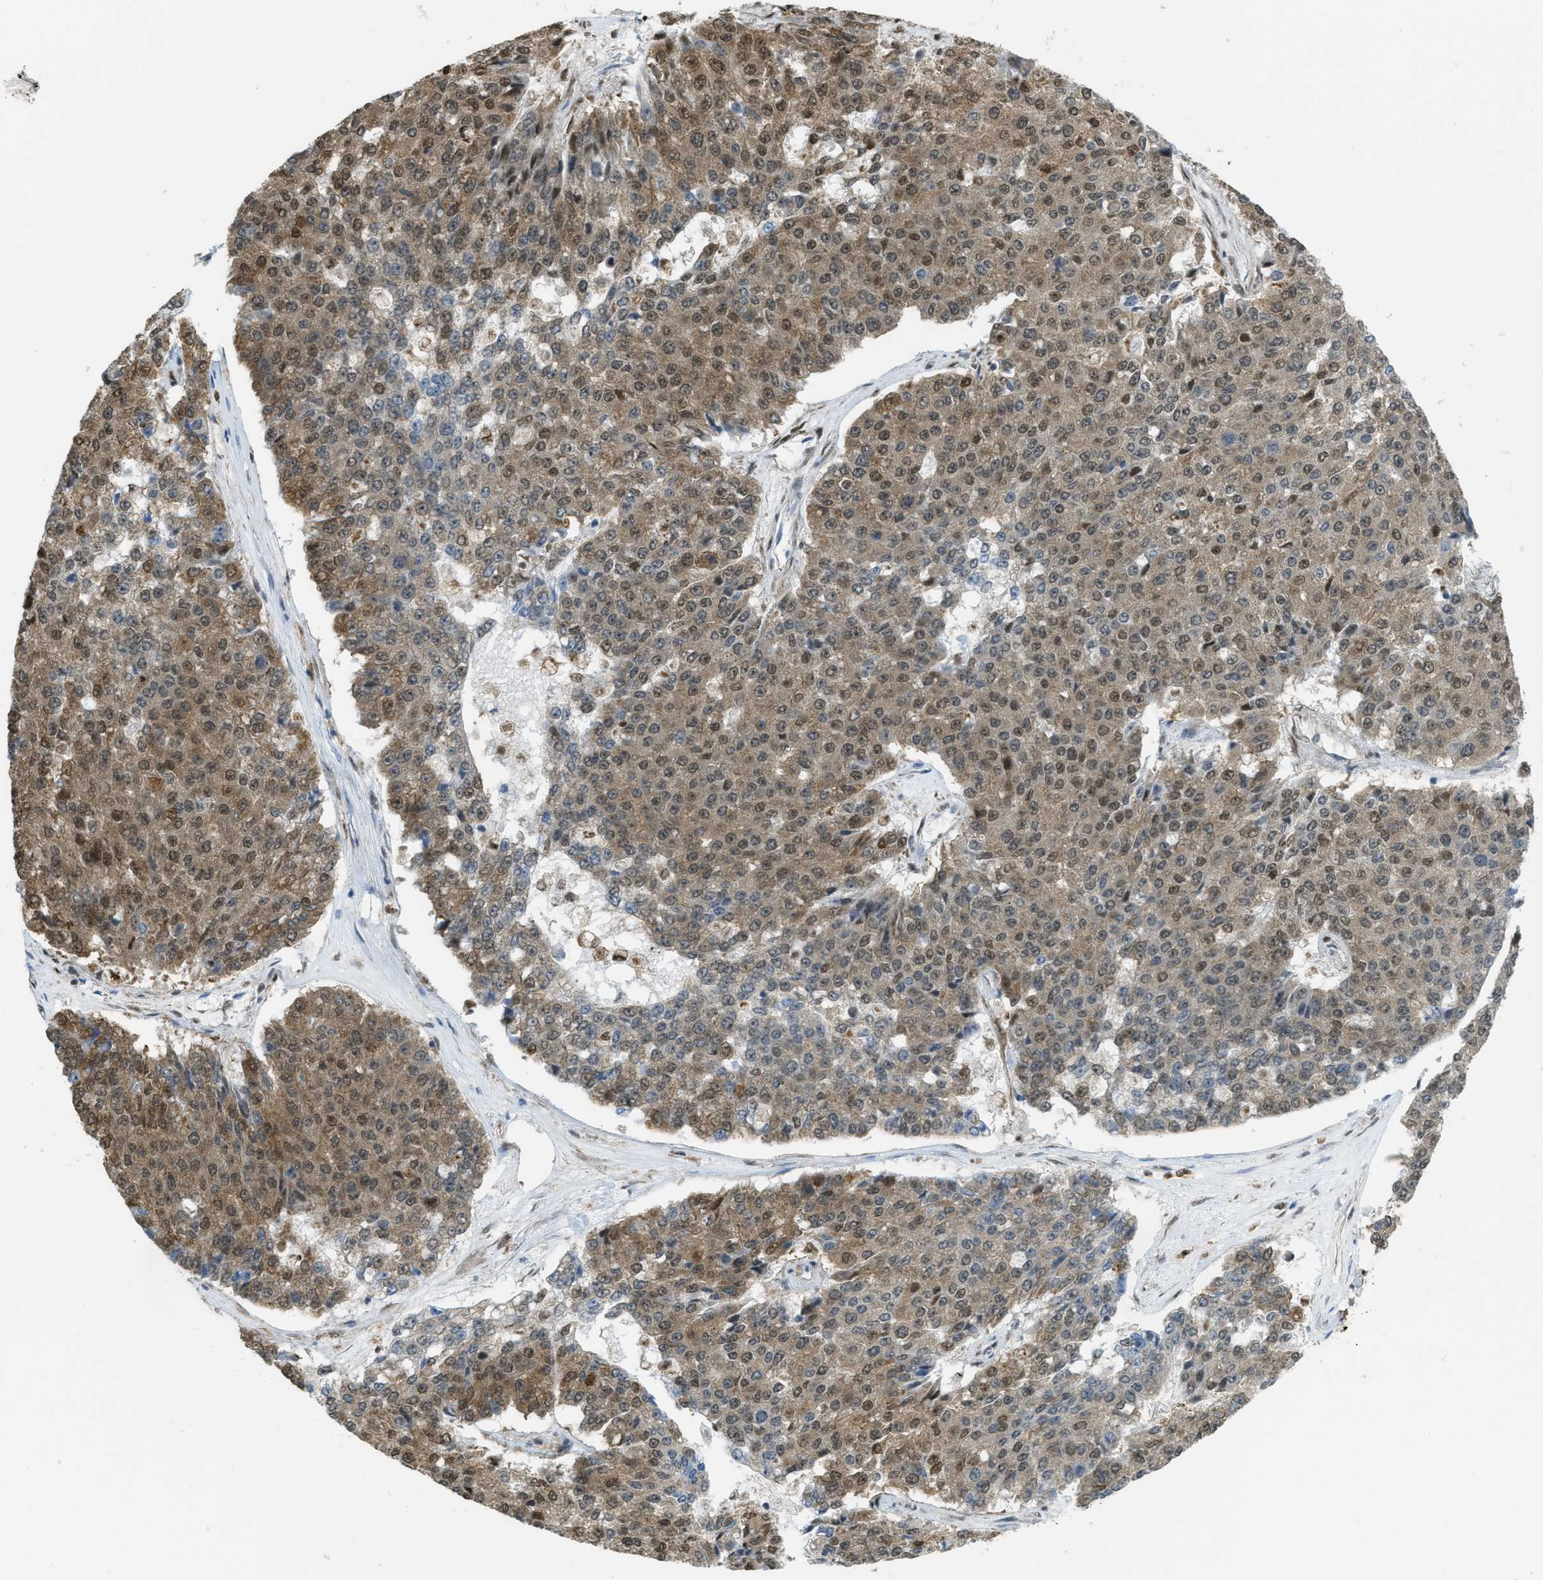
{"staining": {"intensity": "moderate", "quantity": ">75%", "location": "cytoplasmic/membranous,nuclear"}, "tissue": "pancreatic cancer", "cell_type": "Tumor cells", "image_type": "cancer", "snomed": [{"axis": "morphology", "description": "Adenocarcinoma, NOS"}, {"axis": "topography", "description": "Pancreas"}], "caption": "This micrograph exhibits adenocarcinoma (pancreatic) stained with immunohistochemistry to label a protein in brown. The cytoplasmic/membranous and nuclear of tumor cells show moderate positivity for the protein. Nuclei are counter-stained blue.", "gene": "TNPO1", "patient": {"sex": "male", "age": 50}}